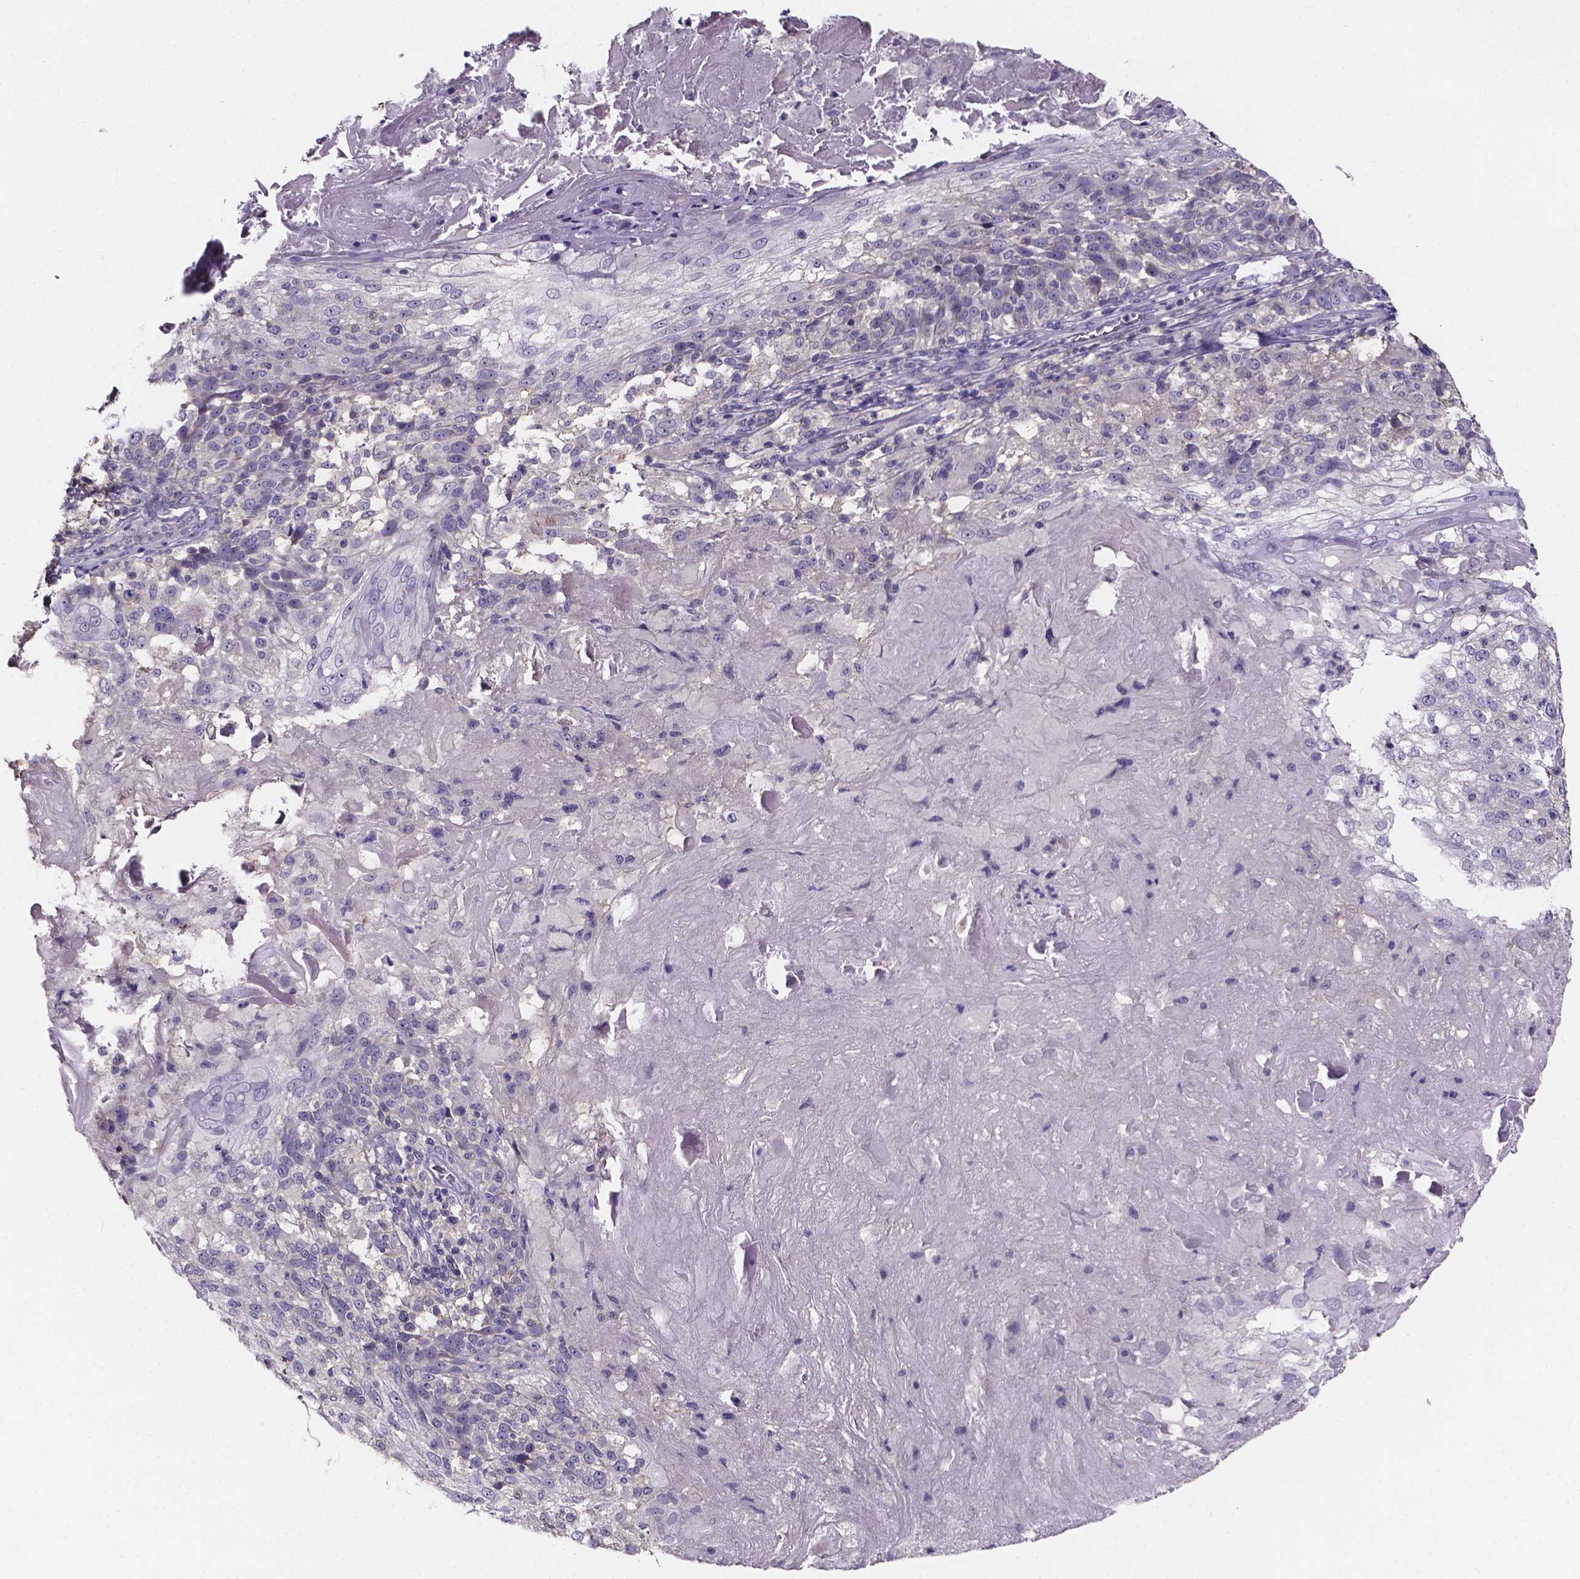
{"staining": {"intensity": "negative", "quantity": "none", "location": "none"}, "tissue": "skin cancer", "cell_type": "Tumor cells", "image_type": "cancer", "snomed": [{"axis": "morphology", "description": "Normal tissue, NOS"}, {"axis": "morphology", "description": "Squamous cell carcinoma, NOS"}, {"axis": "topography", "description": "Skin"}], "caption": "Squamous cell carcinoma (skin) was stained to show a protein in brown. There is no significant expression in tumor cells.", "gene": "SPOCD1", "patient": {"sex": "female", "age": 83}}